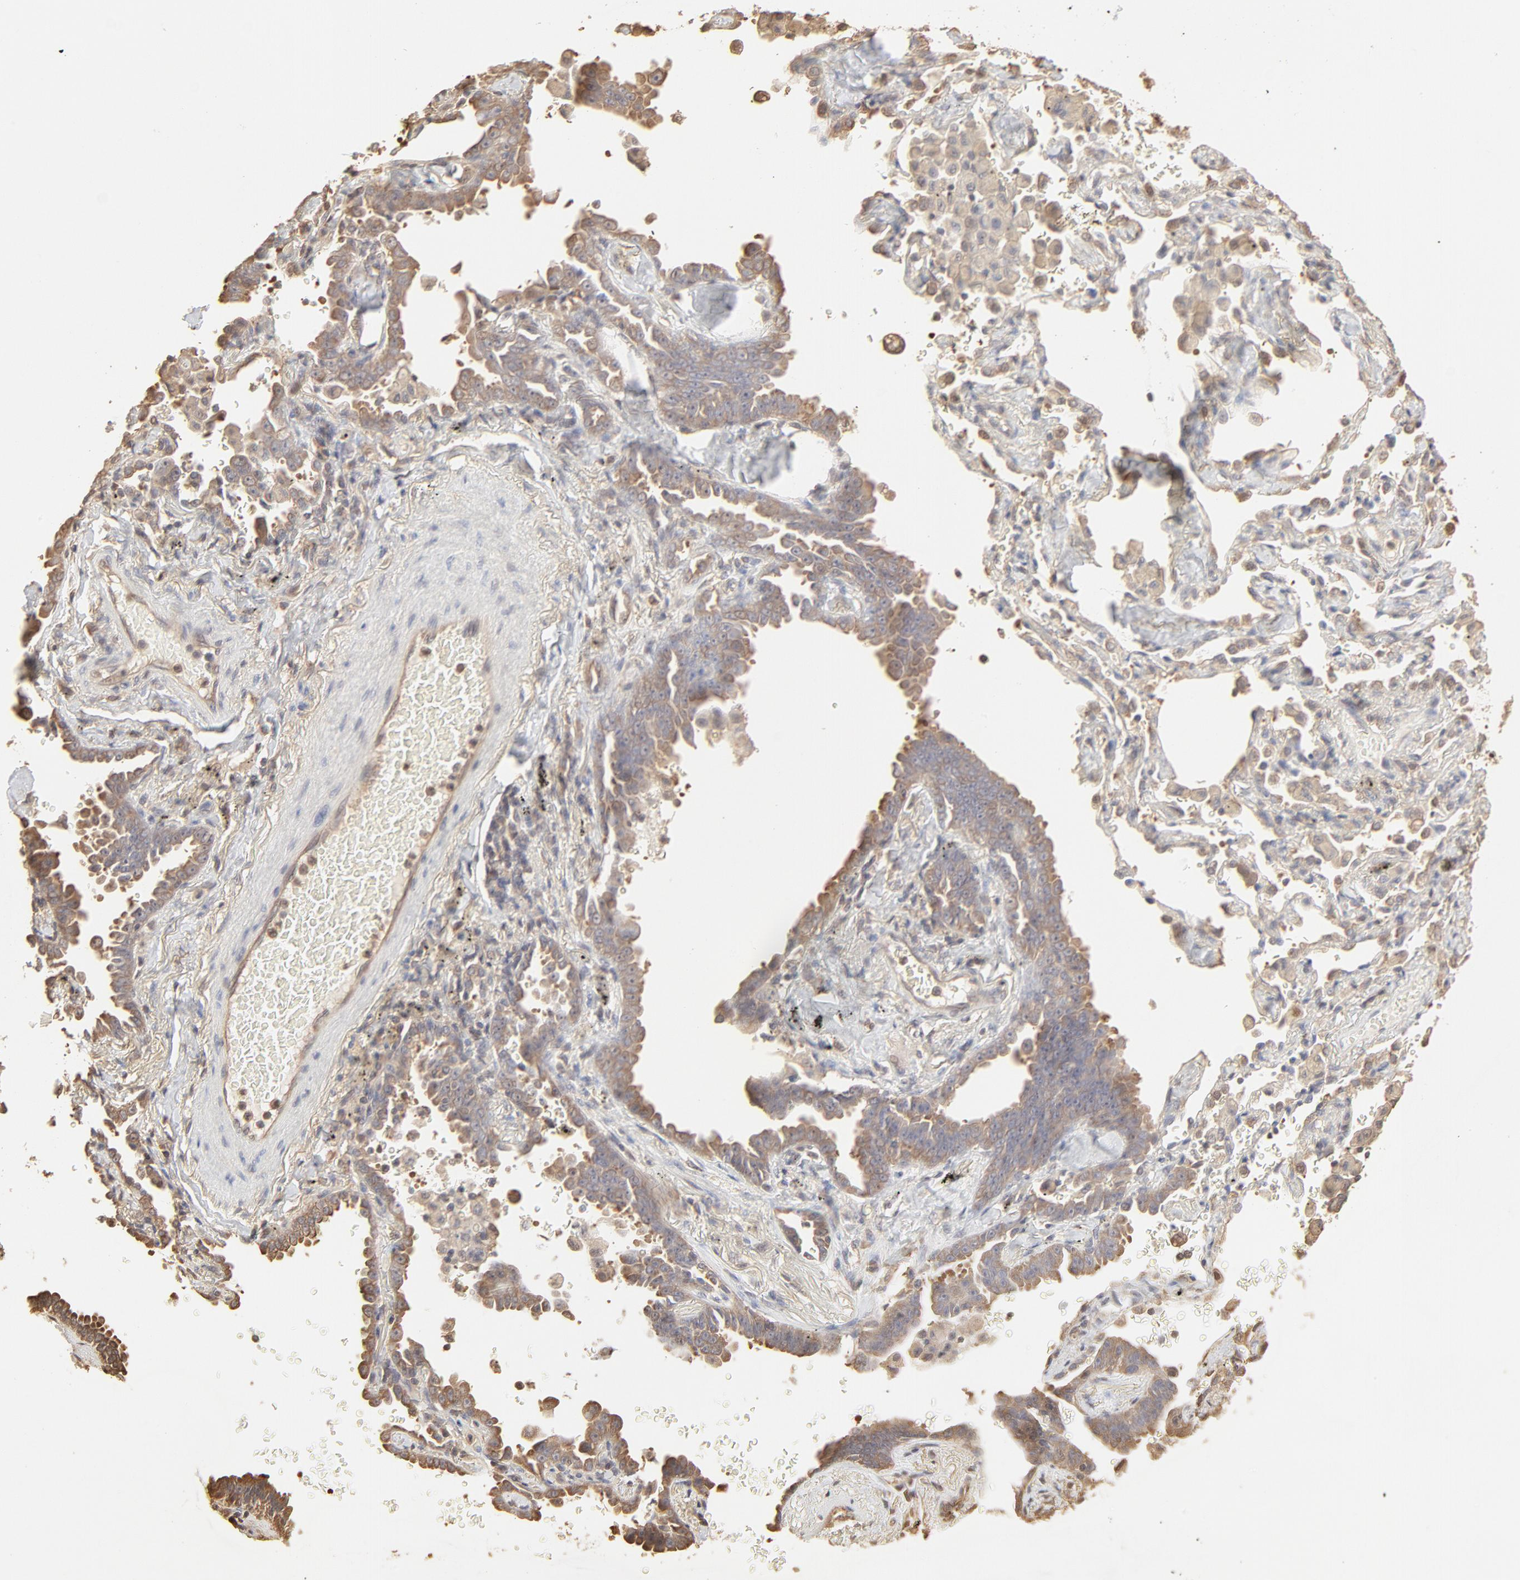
{"staining": {"intensity": "moderate", "quantity": ">75%", "location": "cytoplasmic/membranous"}, "tissue": "lung cancer", "cell_type": "Tumor cells", "image_type": "cancer", "snomed": [{"axis": "morphology", "description": "Adenocarcinoma, NOS"}, {"axis": "topography", "description": "Lung"}], "caption": "A medium amount of moderate cytoplasmic/membranous staining is seen in approximately >75% of tumor cells in lung adenocarcinoma tissue.", "gene": "PPP2CA", "patient": {"sex": "female", "age": 64}}